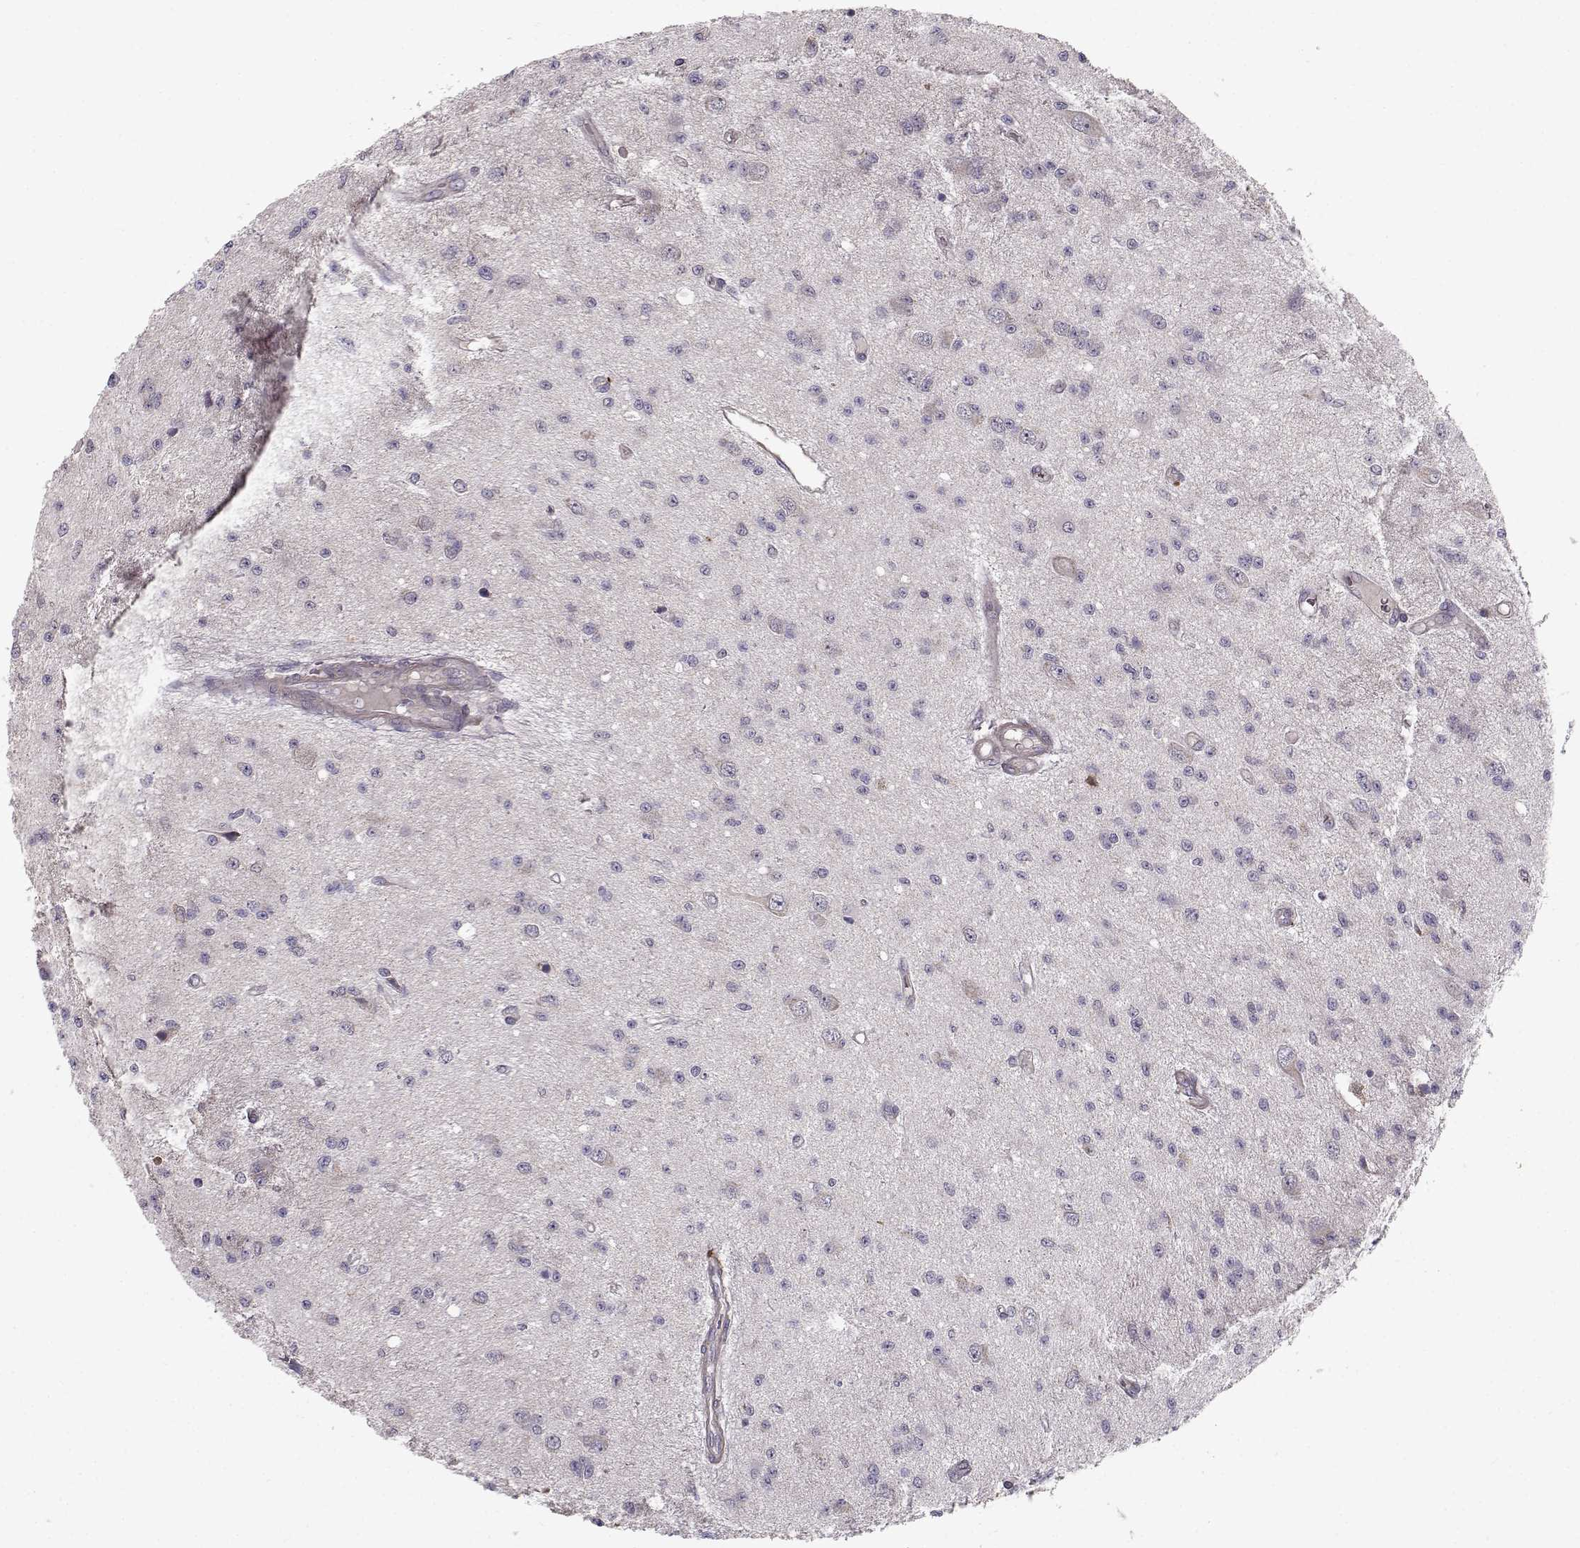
{"staining": {"intensity": "negative", "quantity": "none", "location": "none"}, "tissue": "glioma", "cell_type": "Tumor cells", "image_type": "cancer", "snomed": [{"axis": "morphology", "description": "Glioma, malignant, Low grade"}, {"axis": "topography", "description": "Brain"}], "caption": "Malignant glioma (low-grade) stained for a protein using IHC reveals no positivity tumor cells.", "gene": "ENTPD8", "patient": {"sex": "female", "age": 45}}